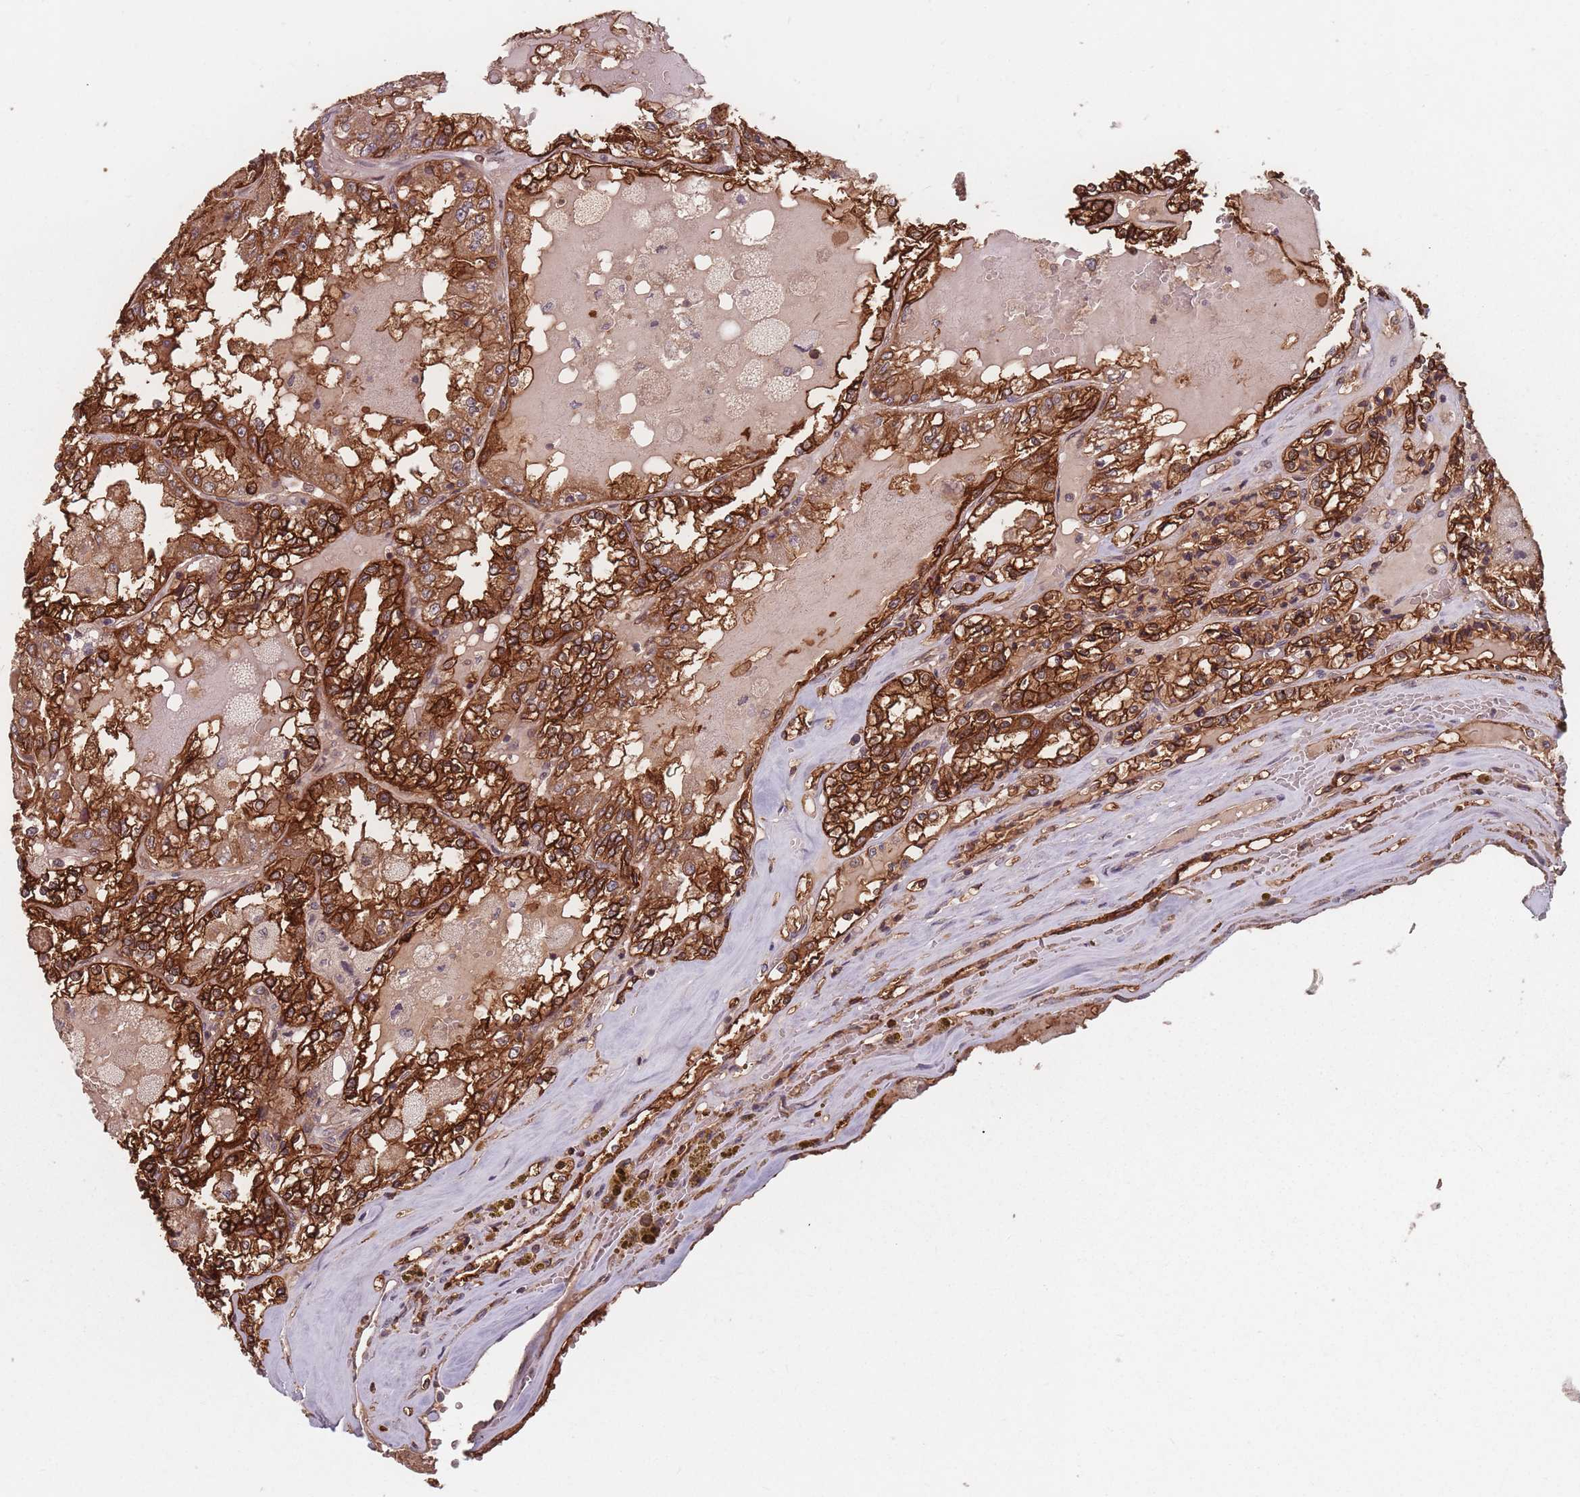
{"staining": {"intensity": "strong", "quantity": ">75%", "location": "cytoplasmic/membranous"}, "tissue": "renal cancer", "cell_type": "Tumor cells", "image_type": "cancer", "snomed": [{"axis": "morphology", "description": "Adenocarcinoma, NOS"}, {"axis": "topography", "description": "Kidney"}], "caption": "High-power microscopy captured an immunohistochemistry (IHC) image of adenocarcinoma (renal), revealing strong cytoplasmic/membranous staining in about >75% of tumor cells.", "gene": "C3orf14", "patient": {"sex": "female", "age": 56}}